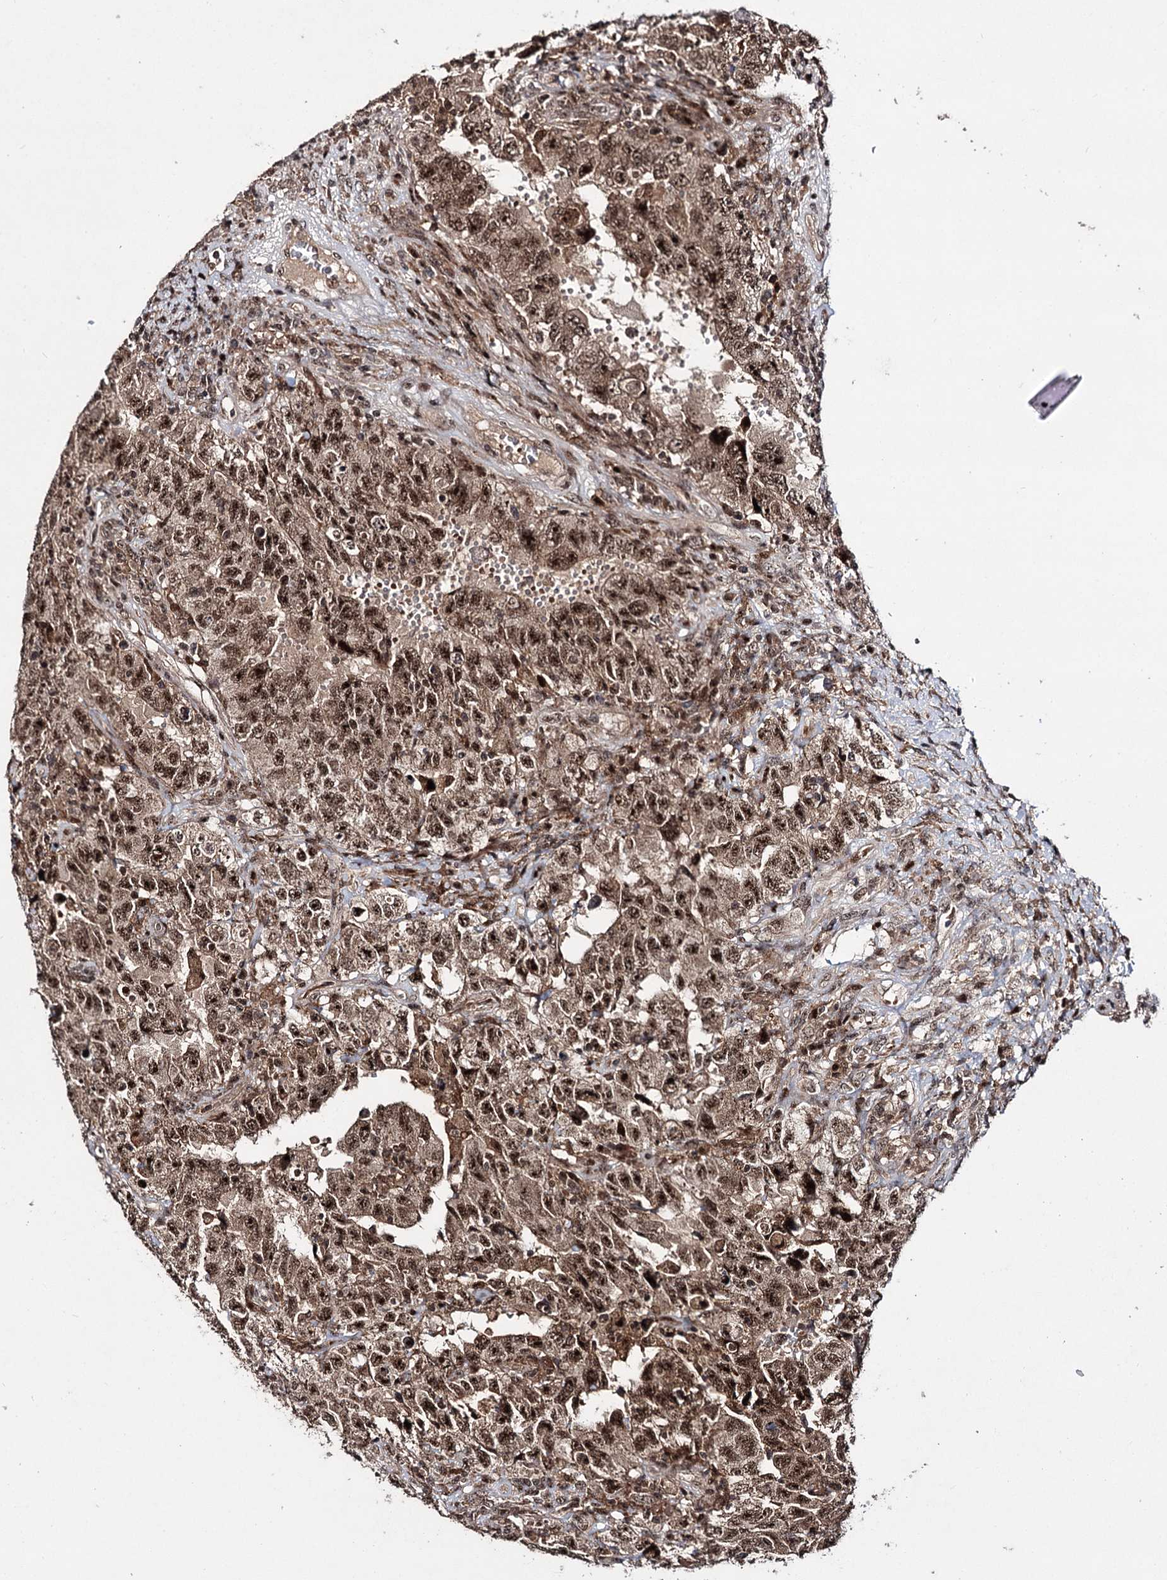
{"staining": {"intensity": "moderate", "quantity": ">75%", "location": "cytoplasmic/membranous,nuclear"}, "tissue": "testis cancer", "cell_type": "Tumor cells", "image_type": "cancer", "snomed": [{"axis": "morphology", "description": "Carcinoma, Embryonal, NOS"}, {"axis": "topography", "description": "Testis"}], "caption": "A micrograph of human testis cancer stained for a protein displays moderate cytoplasmic/membranous and nuclear brown staining in tumor cells.", "gene": "MKNK2", "patient": {"sex": "male", "age": 26}}